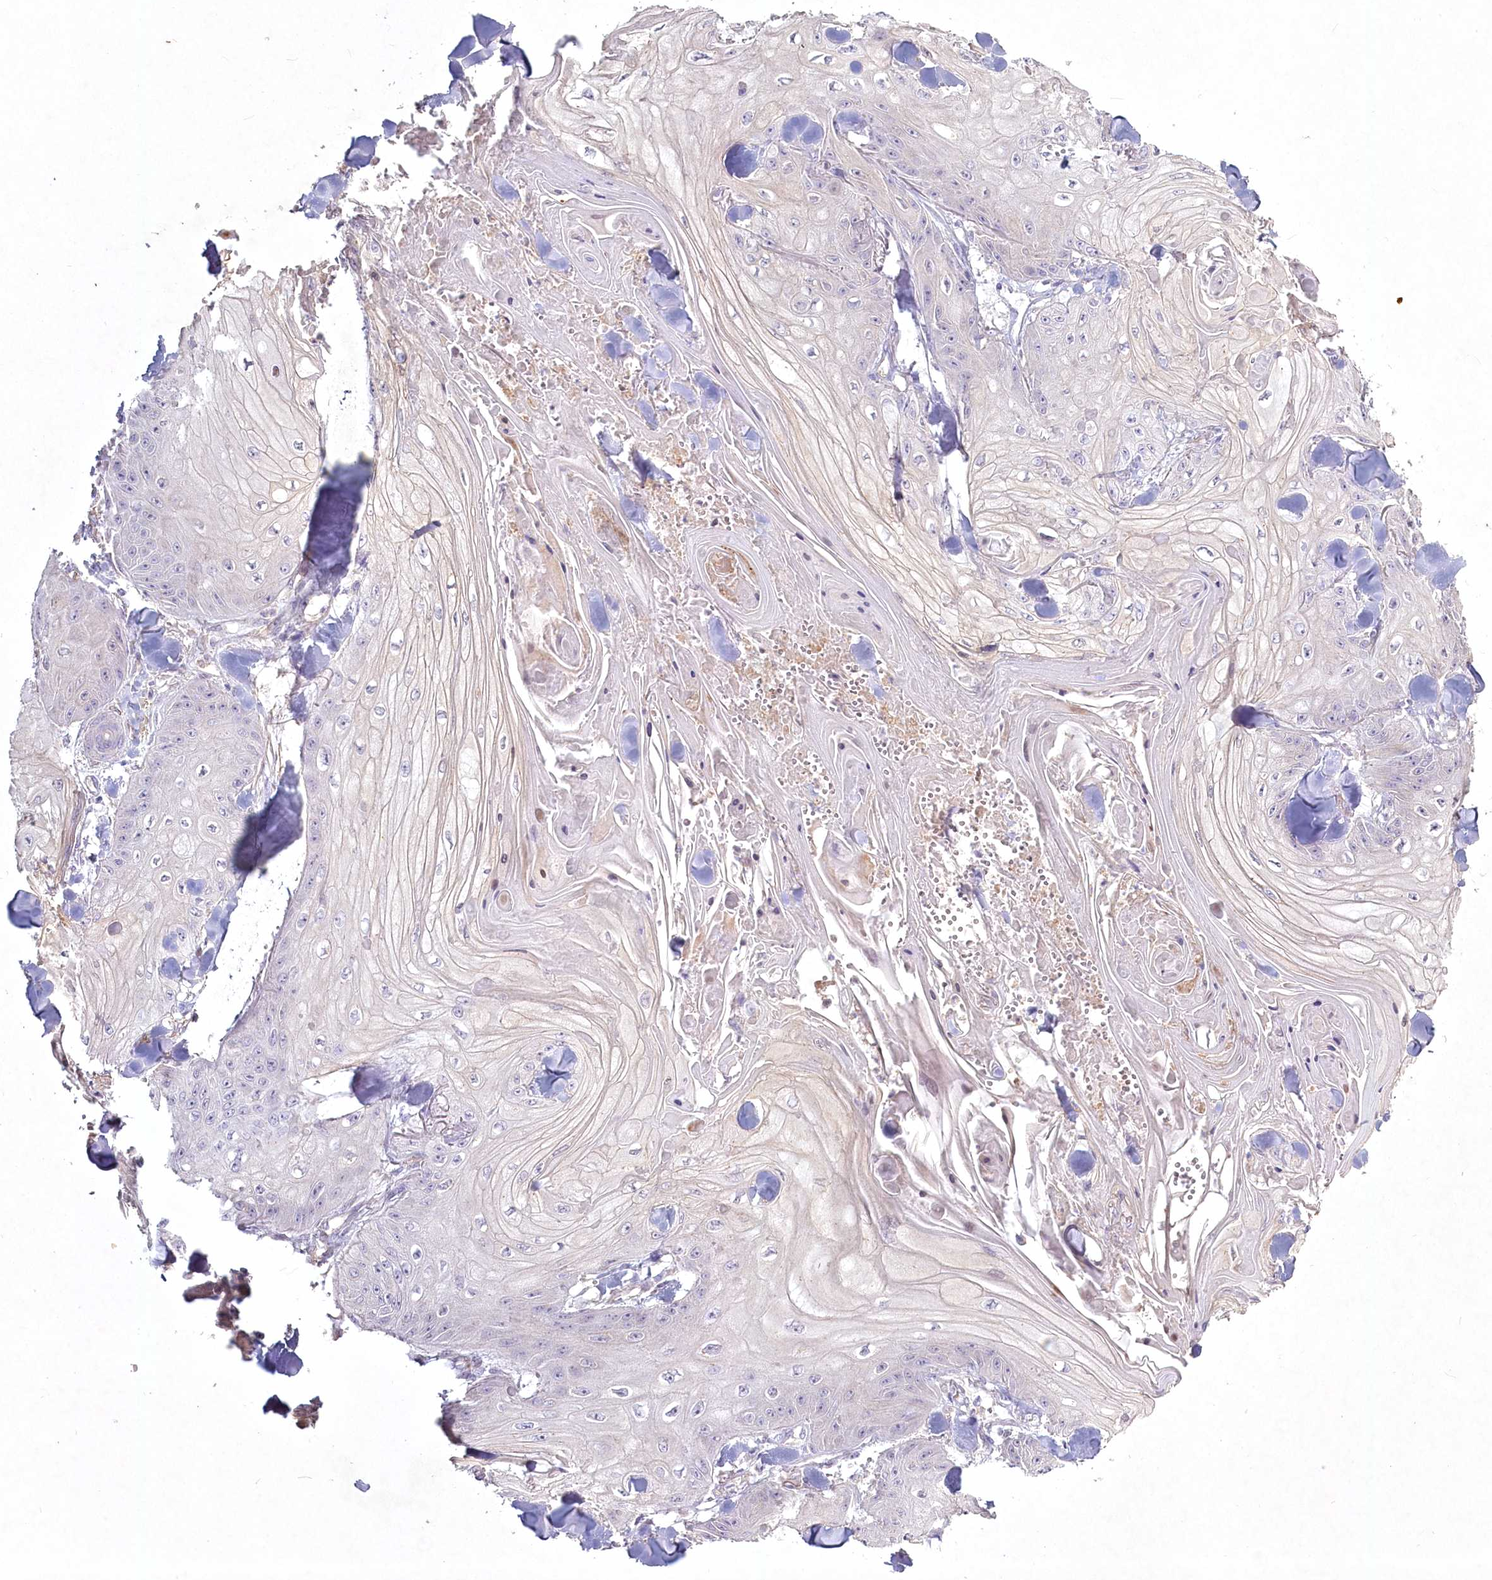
{"staining": {"intensity": "negative", "quantity": "none", "location": "none"}, "tissue": "skin cancer", "cell_type": "Tumor cells", "image_type": "cancer", "snomed": [{"axis": "morphology", "description": "Squamous cell carcinoma, NOS"}, {"axis": "topography", "description": "Skin"}], "caption": "A photomicrograph of skin squamous cell carcinoma stained for a protein exhibits no brown staining in tumor cells.", "gene": "INPP4B", "patient": {"sex": "male", "age": 74}}